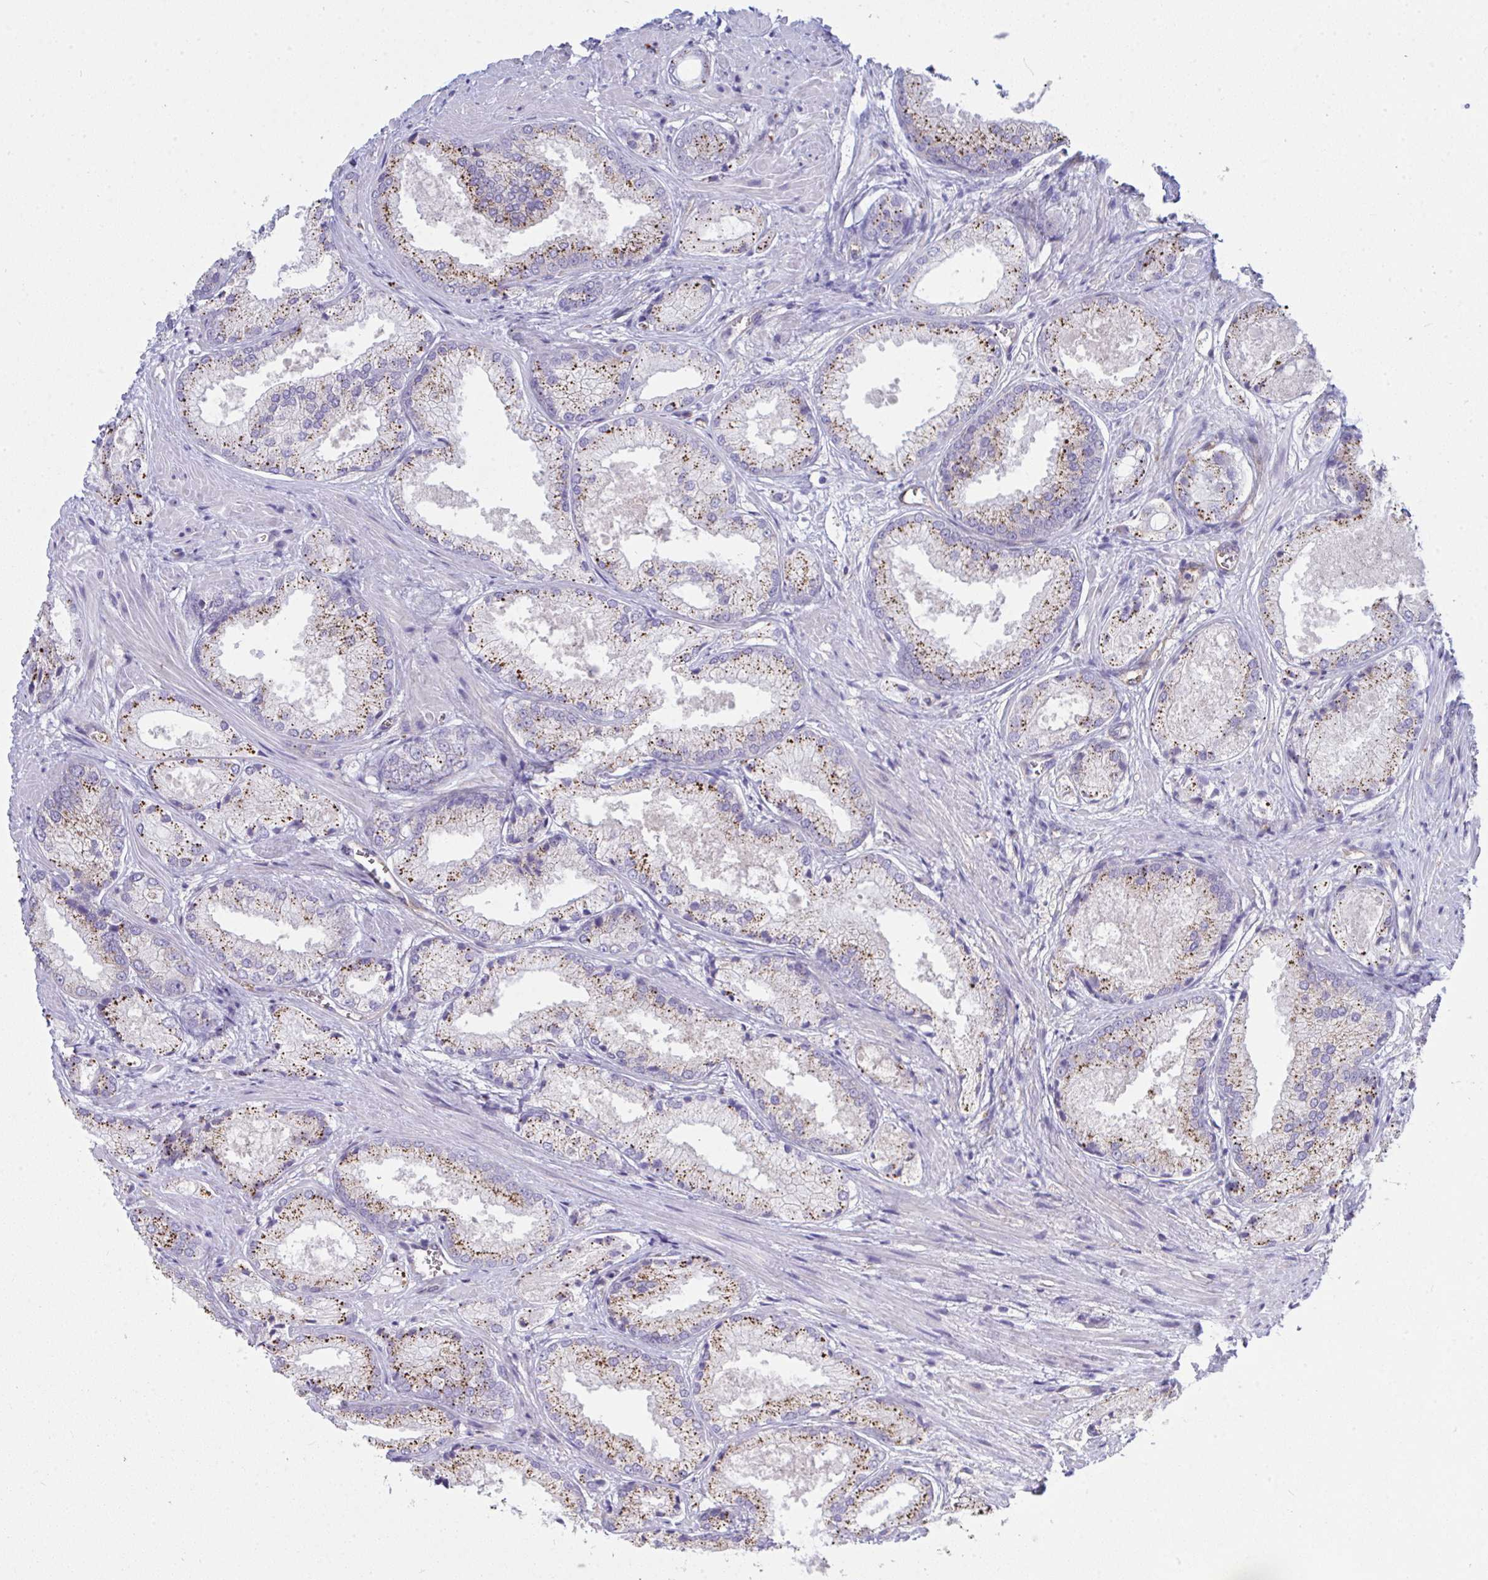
{"staining": {"intensity": "strong", "quantity": "25%-75%", "location": "cytoplasmic/membranous"}, "tissue": "prostate cancer", "cell_type": "Tumor cells", "image_type": "cancer", "snomed": [{"axis": "morphology", "description": "Adenocarcinoma, High grade"}, {"axis": "topography", "description": "Prostate"}], "caption": "Immunohistochemical staining of prostate high-grade adenocarcinoma shows strong cytoplasmic/membranous protein staining in about 25%-75% of tumor cells.", "gene": "GAB1", "patient": {"sex": "male", "age": 68}}